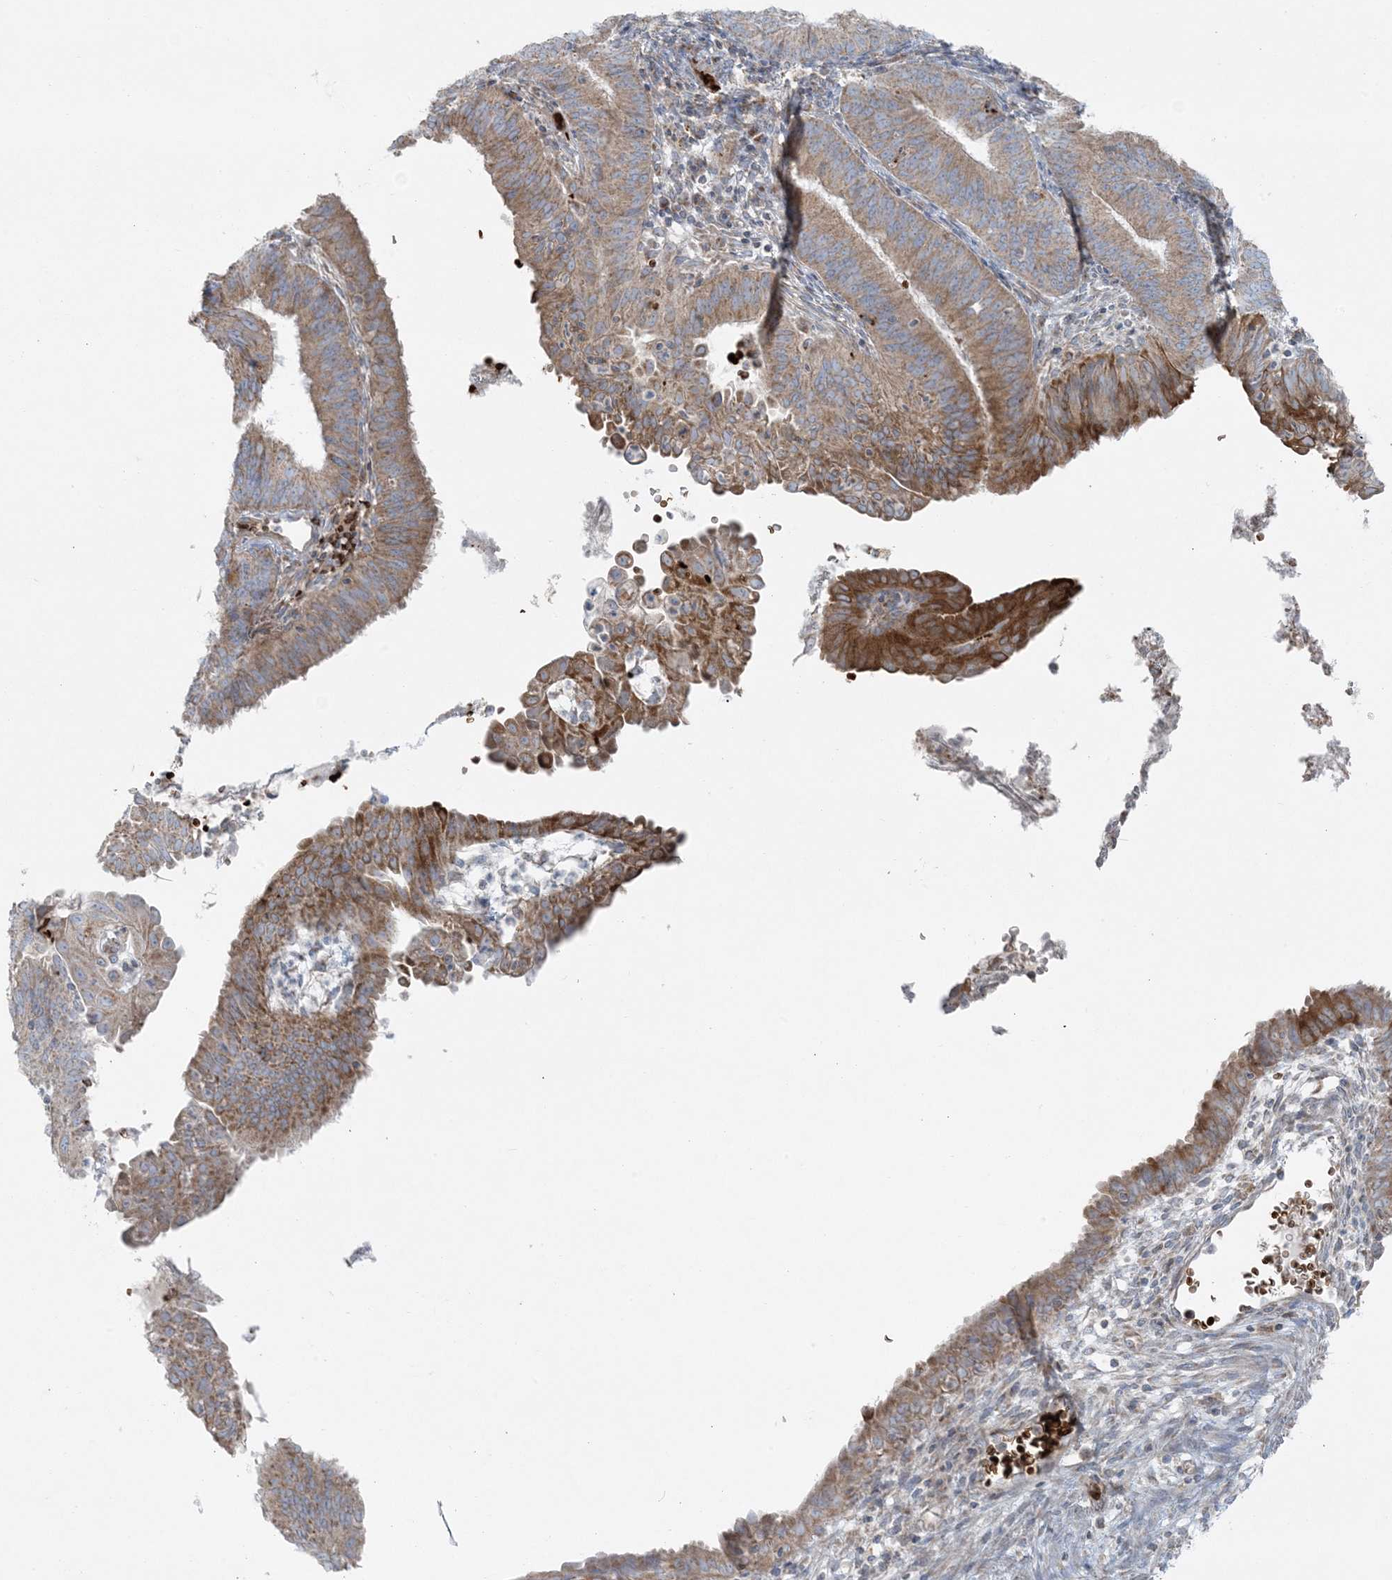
{"staining": {"intensity": "moderate", "quantity": ">75%", "location": "cytoplasmic/membranous"}, "tissue": "endometrial cancer", "cell_type": "Tumor cells", "image_type": "cancer", "snomed": [{"axis": "morphology", "description": "Adenocarcinoma, NOS"}, {"axis": "topography", "description": "Endometrium"}], "caption": "Approximately >75% of tumor cells in endometrial cancer show moderate cytoplasmic/membranous protein staining as visualized by brown immunohistochemical staining.", "gene": "PIK3R4", "patient": {"sex": "female", "age": 51}}